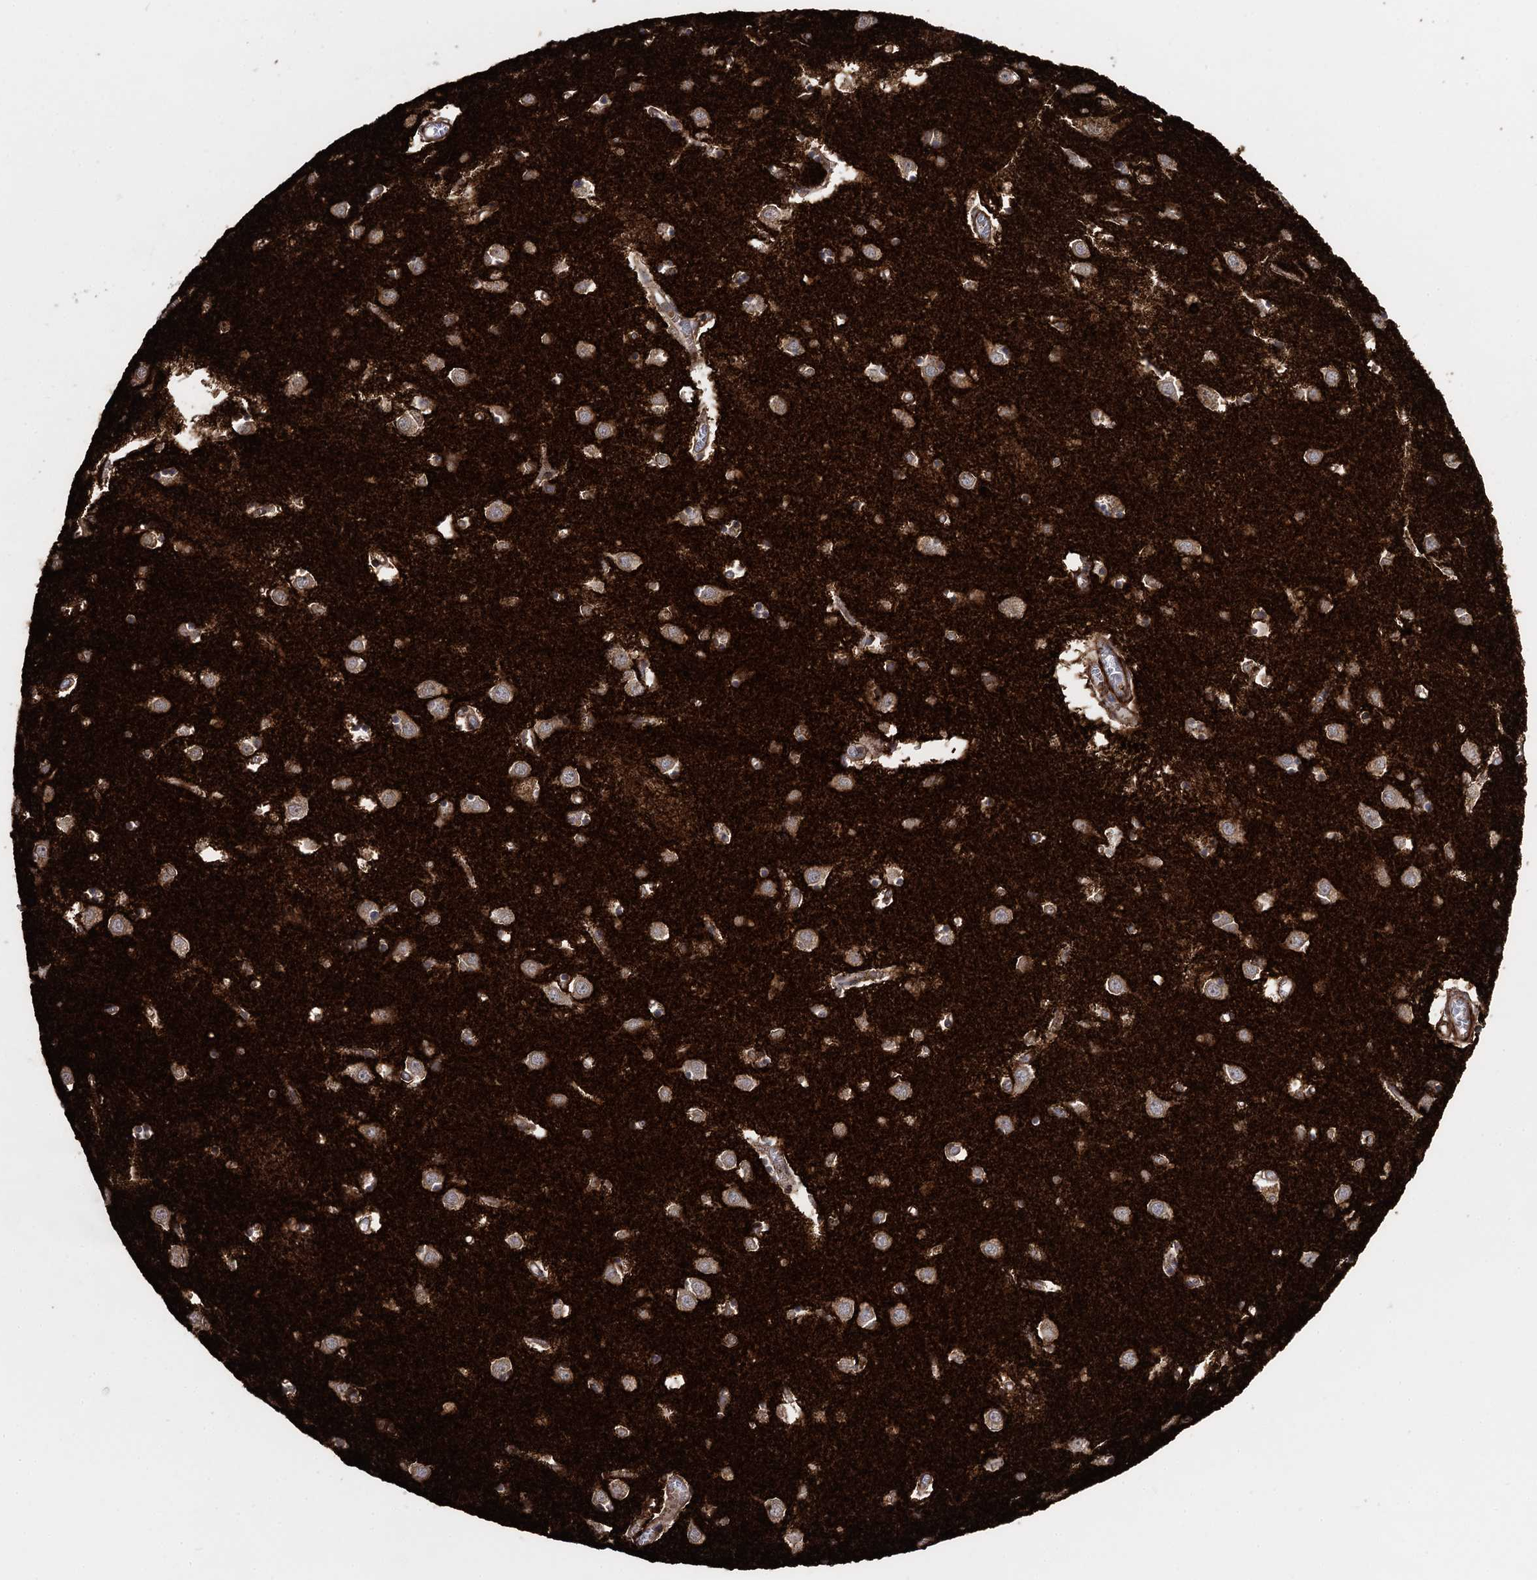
{"staining": {"intensity": "weak", "quantity": ">75%", "location": "cytoplasmic/membranous"}, "tissue": "caudate", "cell_type": "Glial cells", "image_type": "normal", "snomed": [{"axis": "morphology", "description": "Normal tissue, NOS"}, {"axis": "topography", "description": "Lateral ventricle wall"}], "caption": "DAB immunohistochemical staining of benign caudate reveals weak cytoplasmic/membranous protein staining in approximately >75% of glial cells.", "gene": "SNCG", "patient": {"sex": "male", "age": 70}}